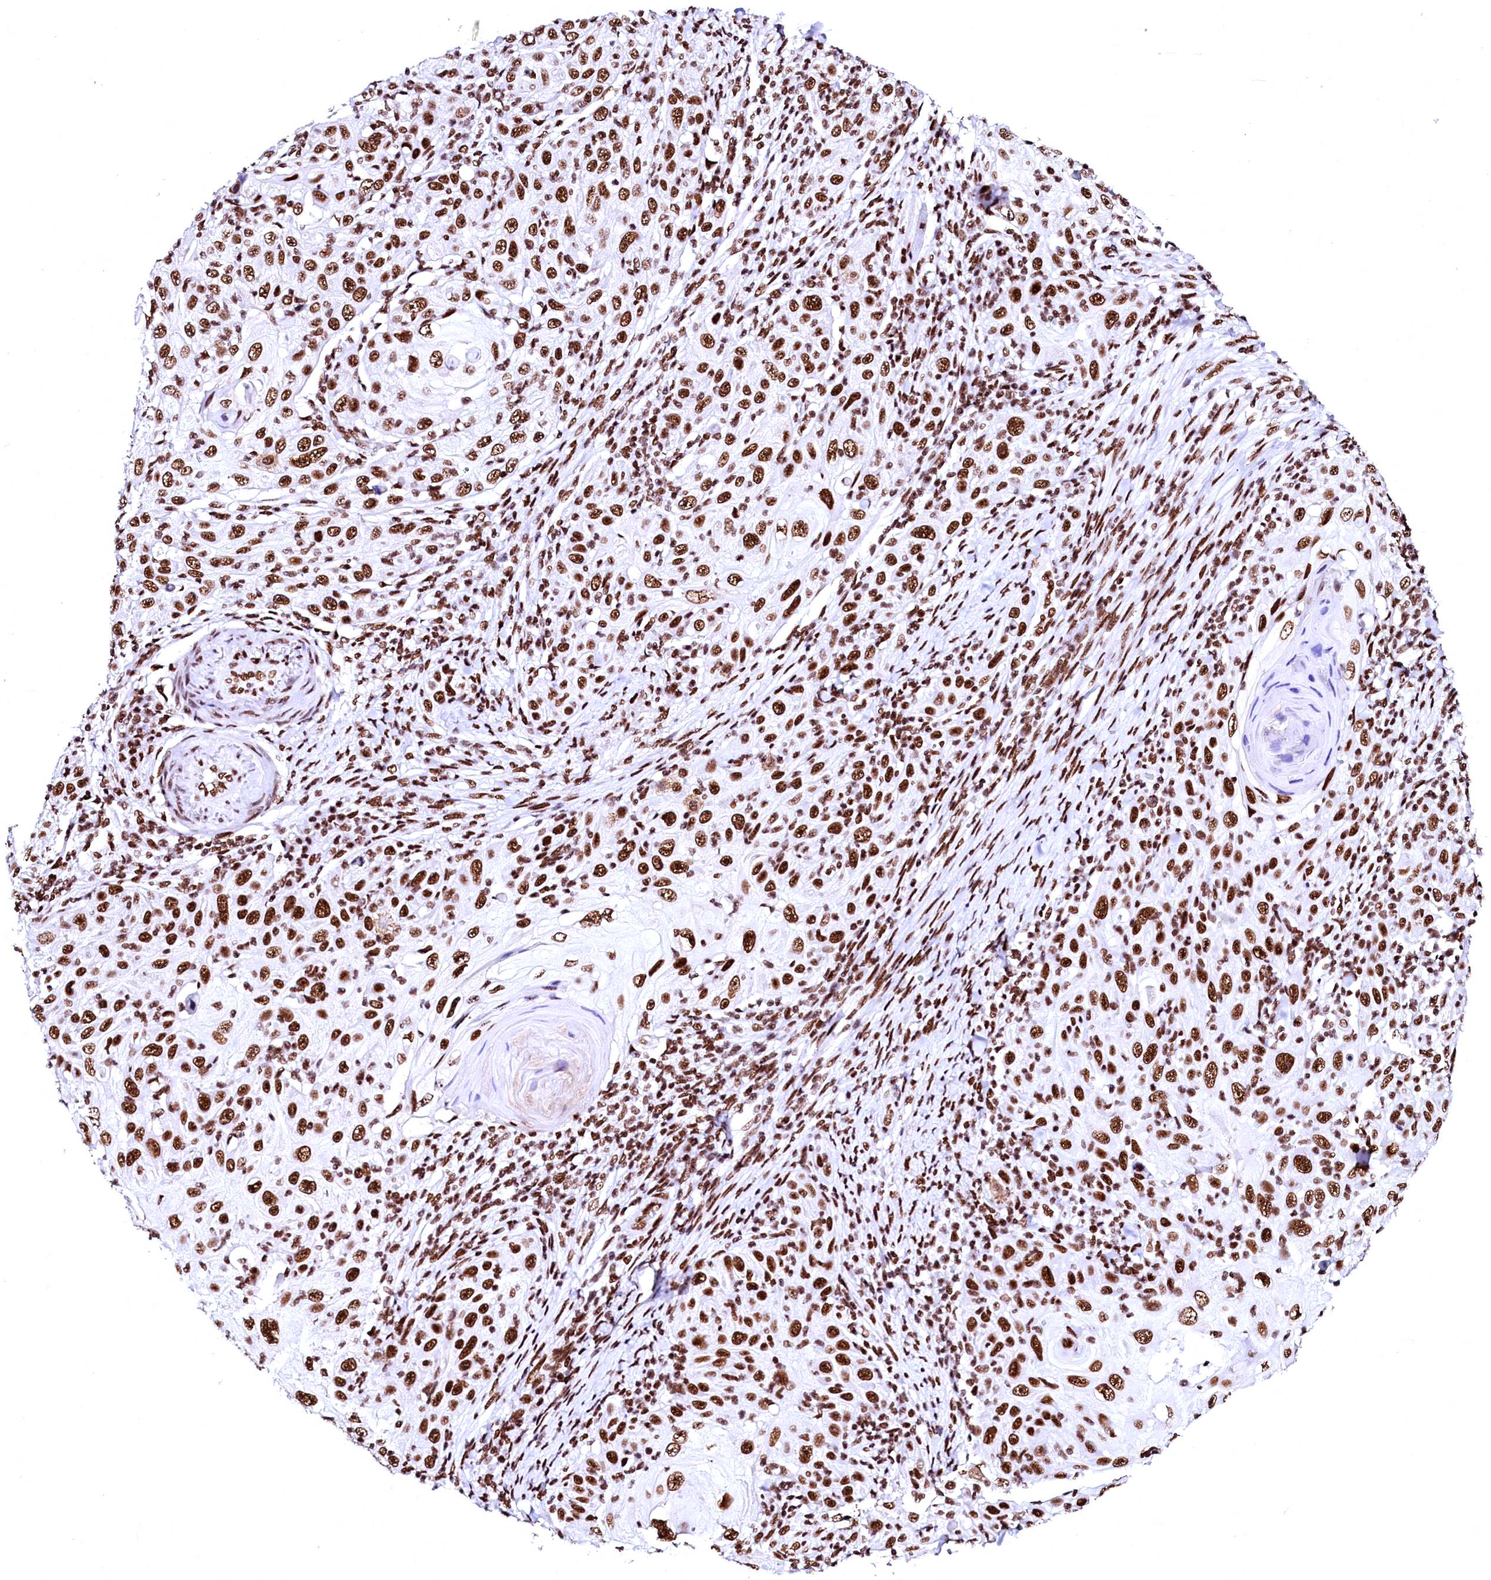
{"staining": {"intensity": "strong", "quantity": ">75%", "location": "nuclear"}, "tissue": "skin cancer", "cell_type": "Tumor cells", "image_type": "cancer", "snomed": [{"axis": "morphology", "description": "Squamous cell carcinoma, NOS"}, {"axis": "topography", "description": "Skin"}], "caption": "Immunohistochemistry of human skin squamous cell carcinoma shows high levels of strong nuclear staining in about >75% of tumor cells.", "gene": "CPSF6", "patient": {"sex": "female", "age": 88}}